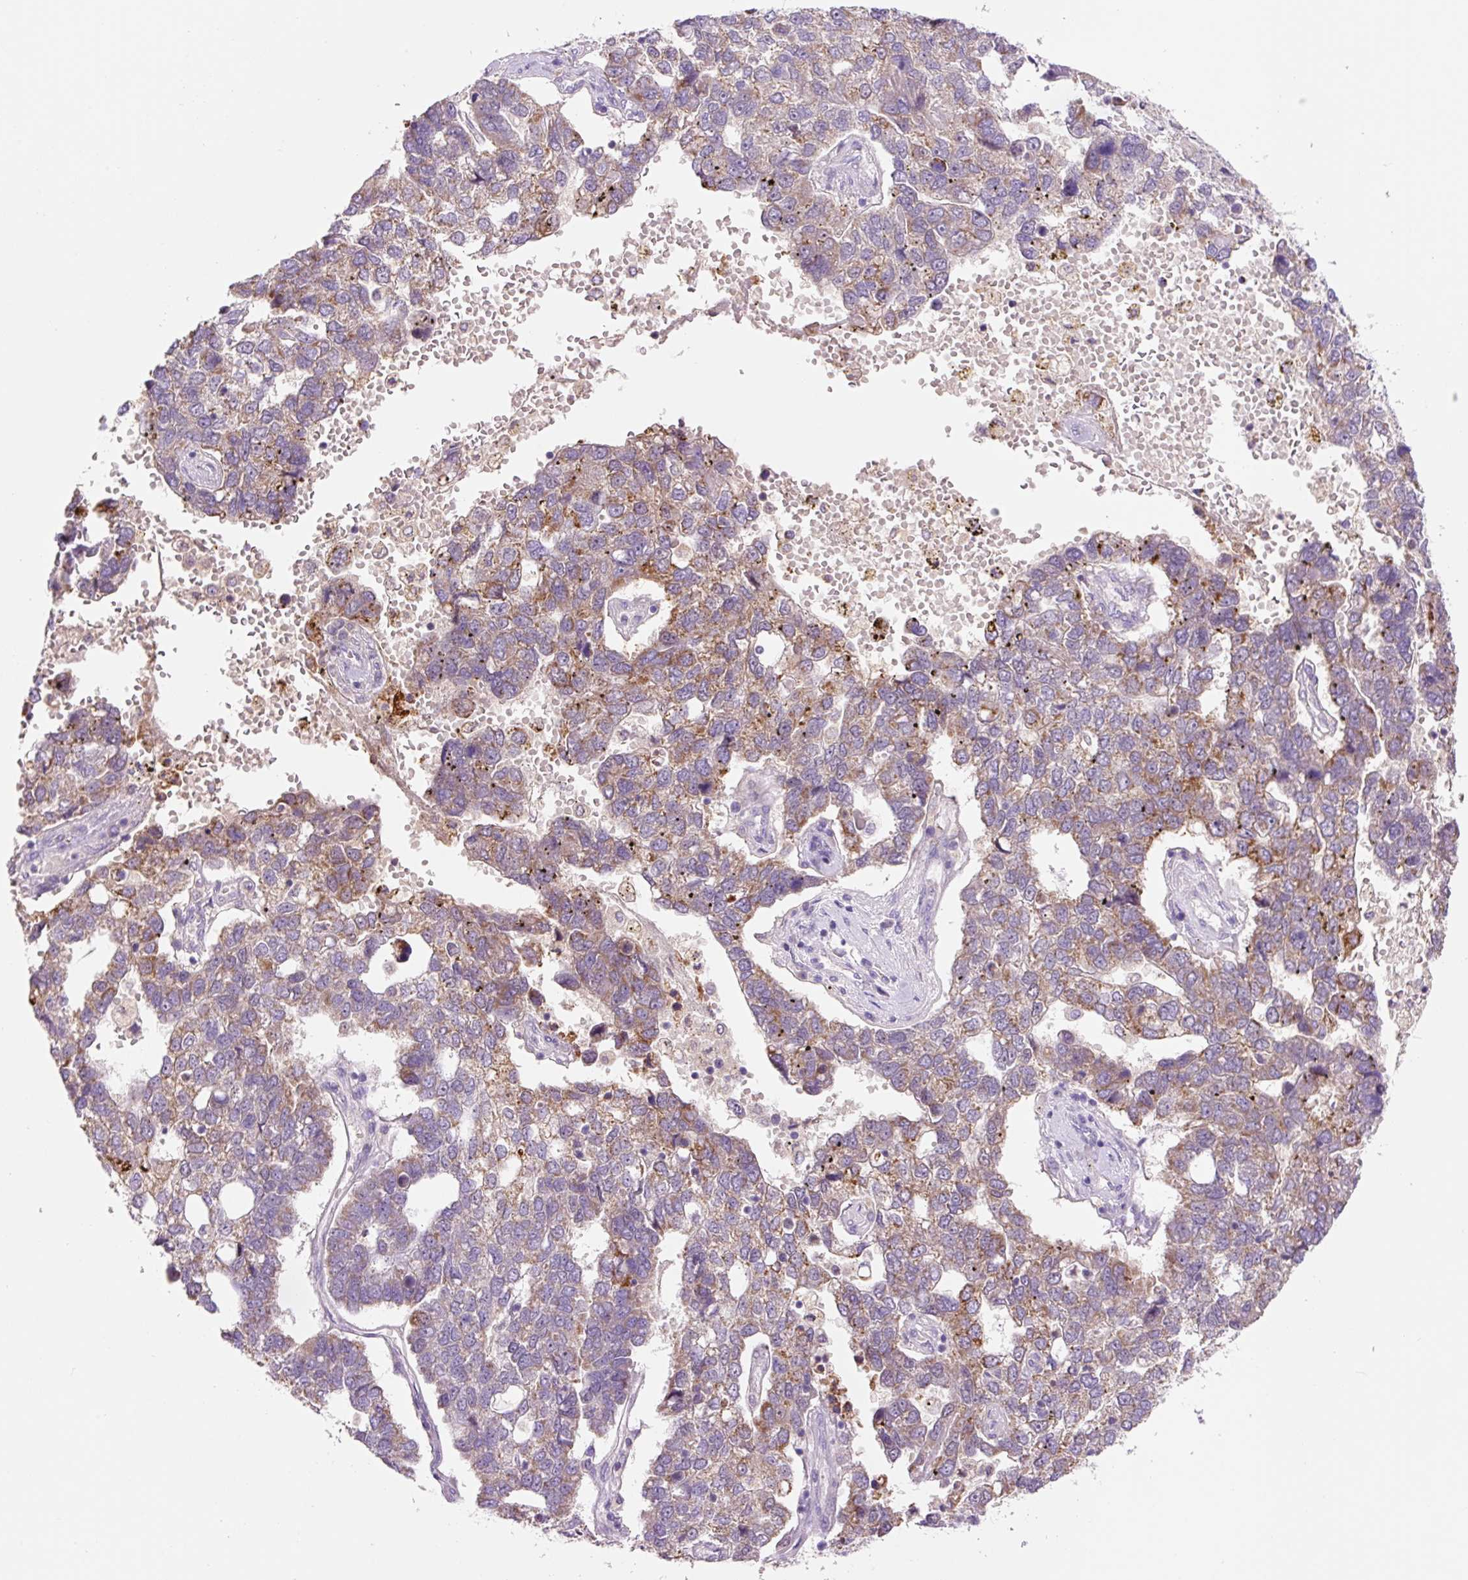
{"staining": {"intensity": "moderate", "quantity": "25%-75%", "location": "cytoplasmic/membranous"}, "tissue": "pancreatic cancer", "cell_type": "Tumor cells", "image_type": "cancer", "snomed": [{"axis": "morphology", "description": "Adenocarcinoma, NOS"}, {"axis": "topography", "description": "Pancreas"}], "caption": "Protein staining of pancreatic cancer (adenocarcinoma) tissue displays moderate cytoplasmic/membranous staining in approximately 25%-75% of tumor cells. (DAB (3,3'-diaminobenzidine) = brown stain, brightfield microscopy at high magnification).", "gene": "PCK2", "patient": {"sex": "female", "age": 61}}